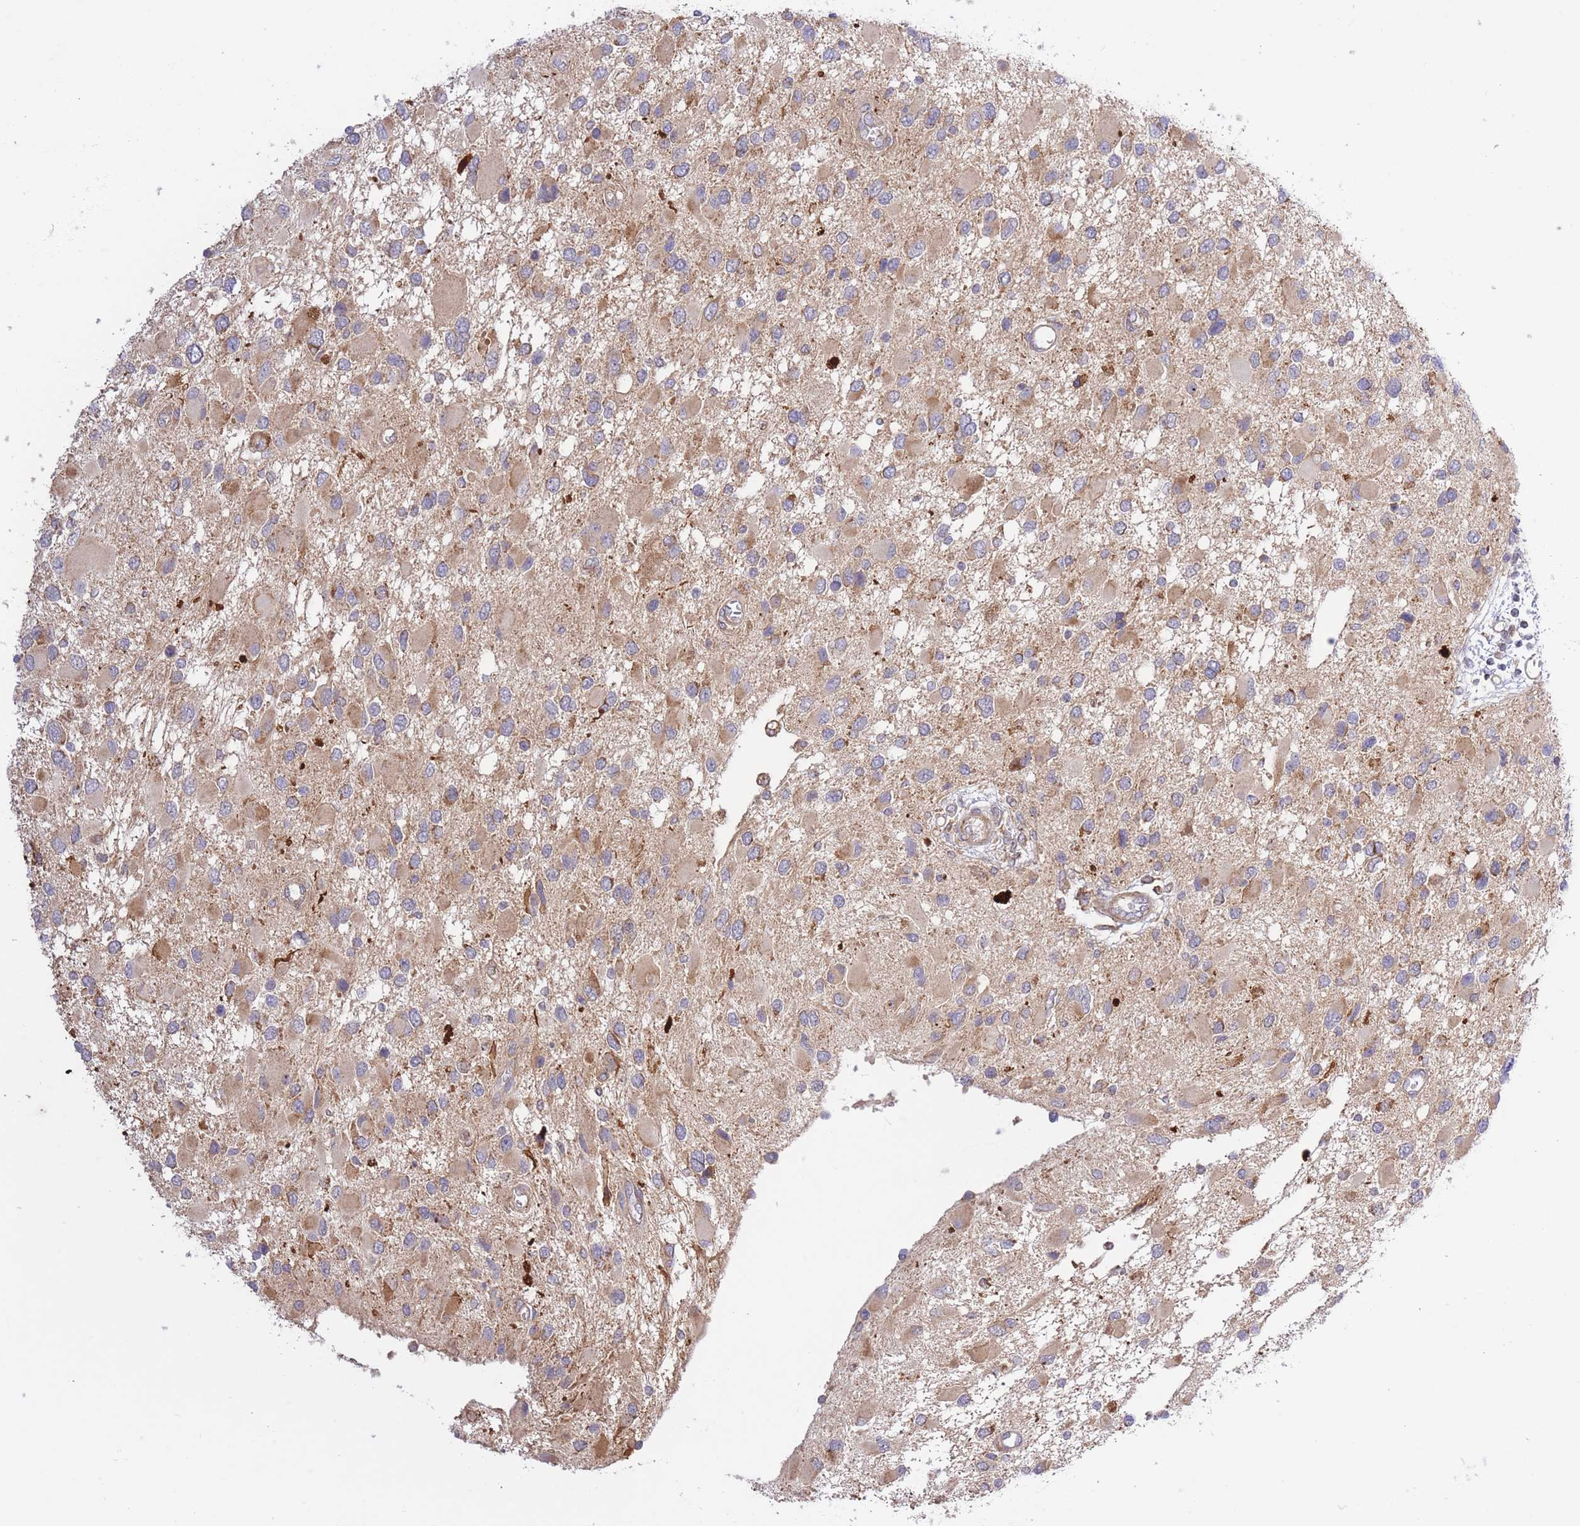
{"staining": {"intensity": "weak", "quantity": ">75%", "location": "cytoplasmic/membranous"}, "tissue": "glioma", "cell_type": "Tumor cells", "image_type": "cancer", "snomed": [{"axis": "morphology", "description": "Glioma, malignant, High grade"}, {"axis": "topography", "description": "Brain"}], "caption": "A high-resolution photomicrograph shows immunohistochemistry staining of malignant glioma (high-grade), which shows weak cytoplasmic/membranous positivity in approximately >75% of tumor cells.", "gene": "ATP13A2", "patient": {"sex": "male", "age": 53}}